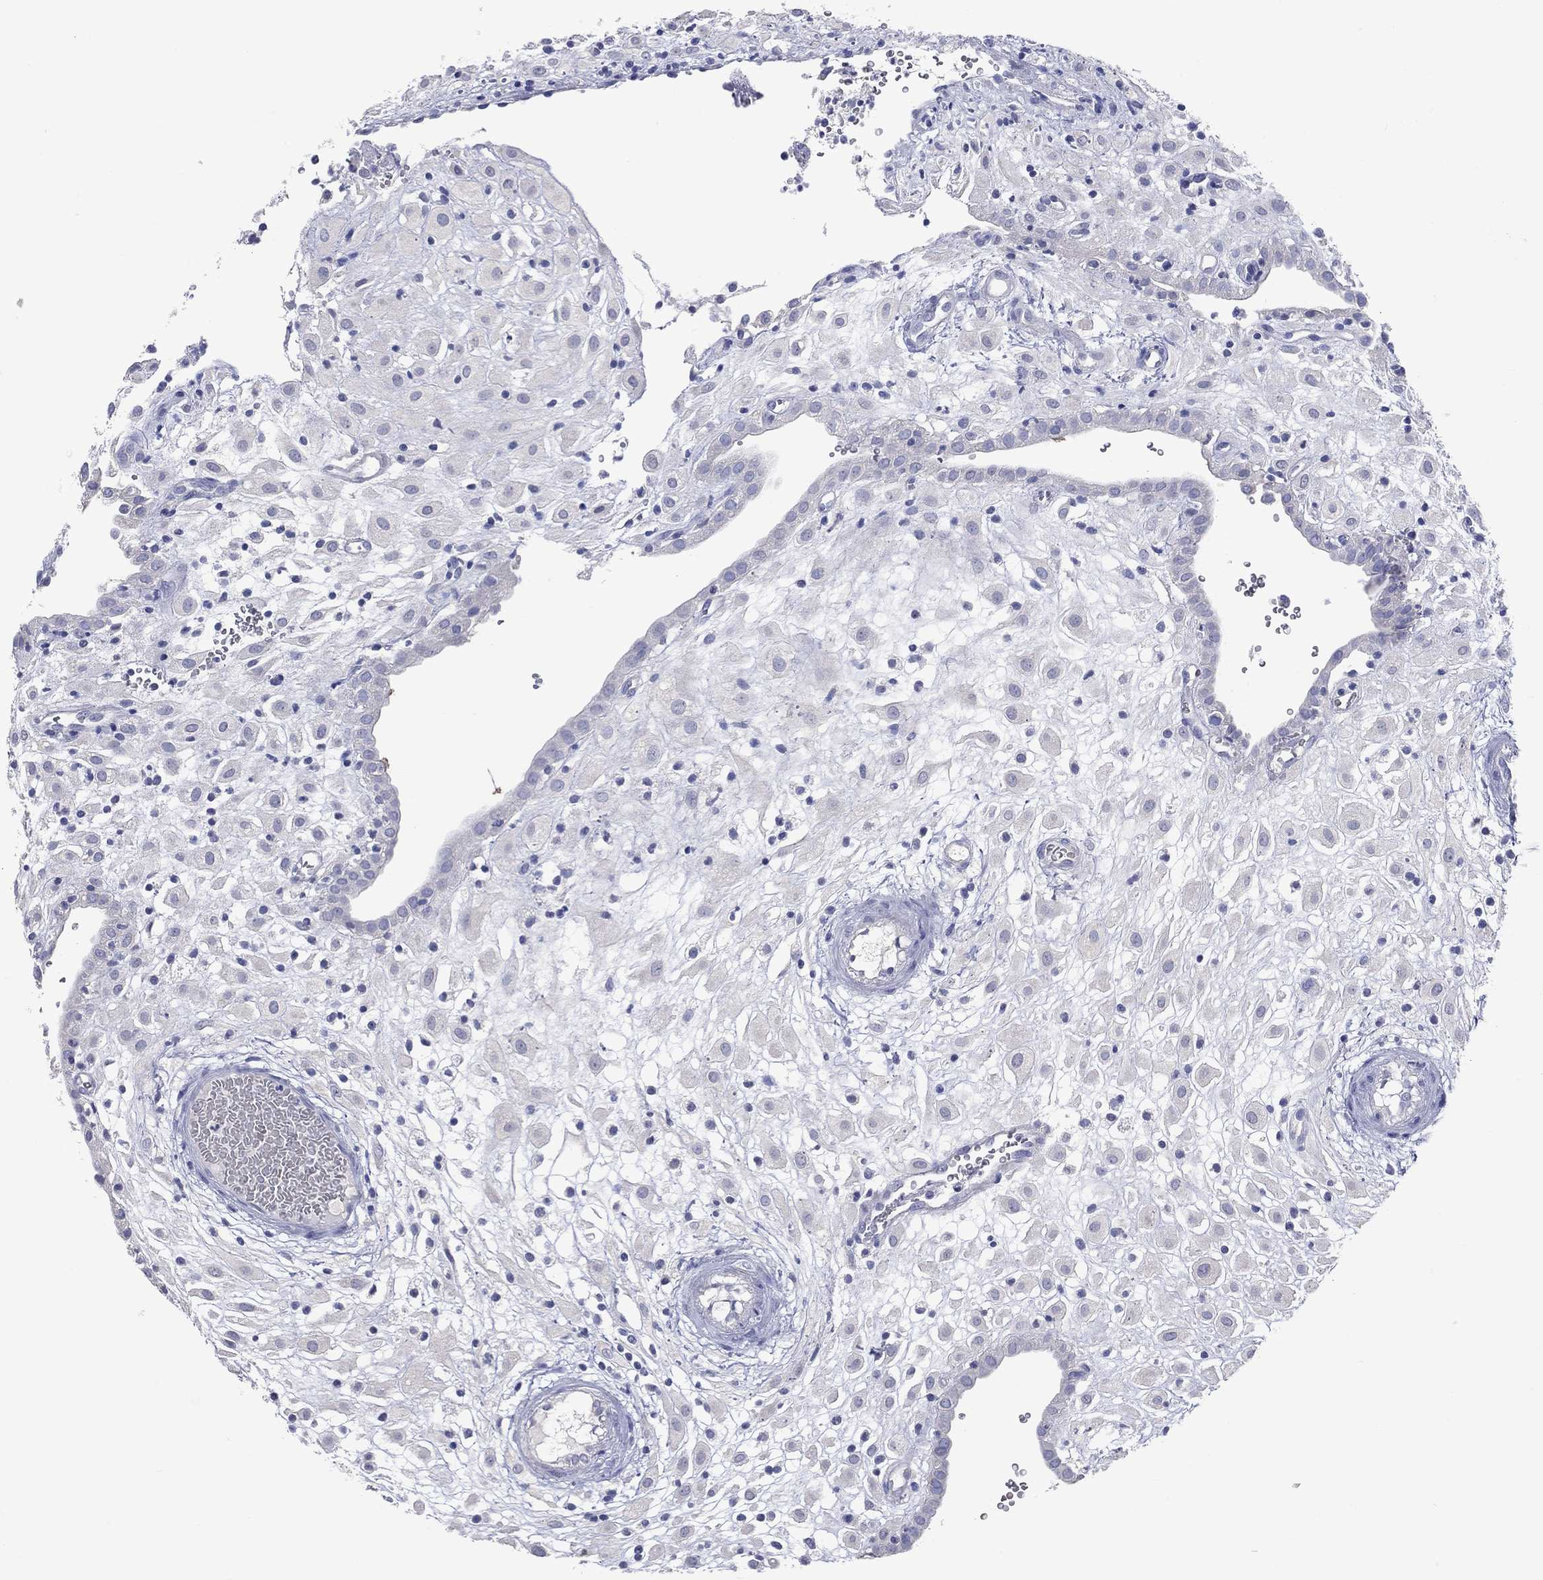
{"staining": {"intensity": "negative", "quantity": "none", "location": "none"}, "tissue": "placenta", "cell_type": "Decidual cells", "image_type": "normal", "snomed": [{"axis": "morphology", "description": "Normal tissue, NOS"}, {"axis": "topography", "description": "Placenta"}], "caption": "Immunohistochemistry (IHC) image of unremarkable placenta: placenta stained with DAB reveals no significant protein positivity in decidual cells.", "gene": "DNAH6", "patient": {"sex": "female", "age": 24}}